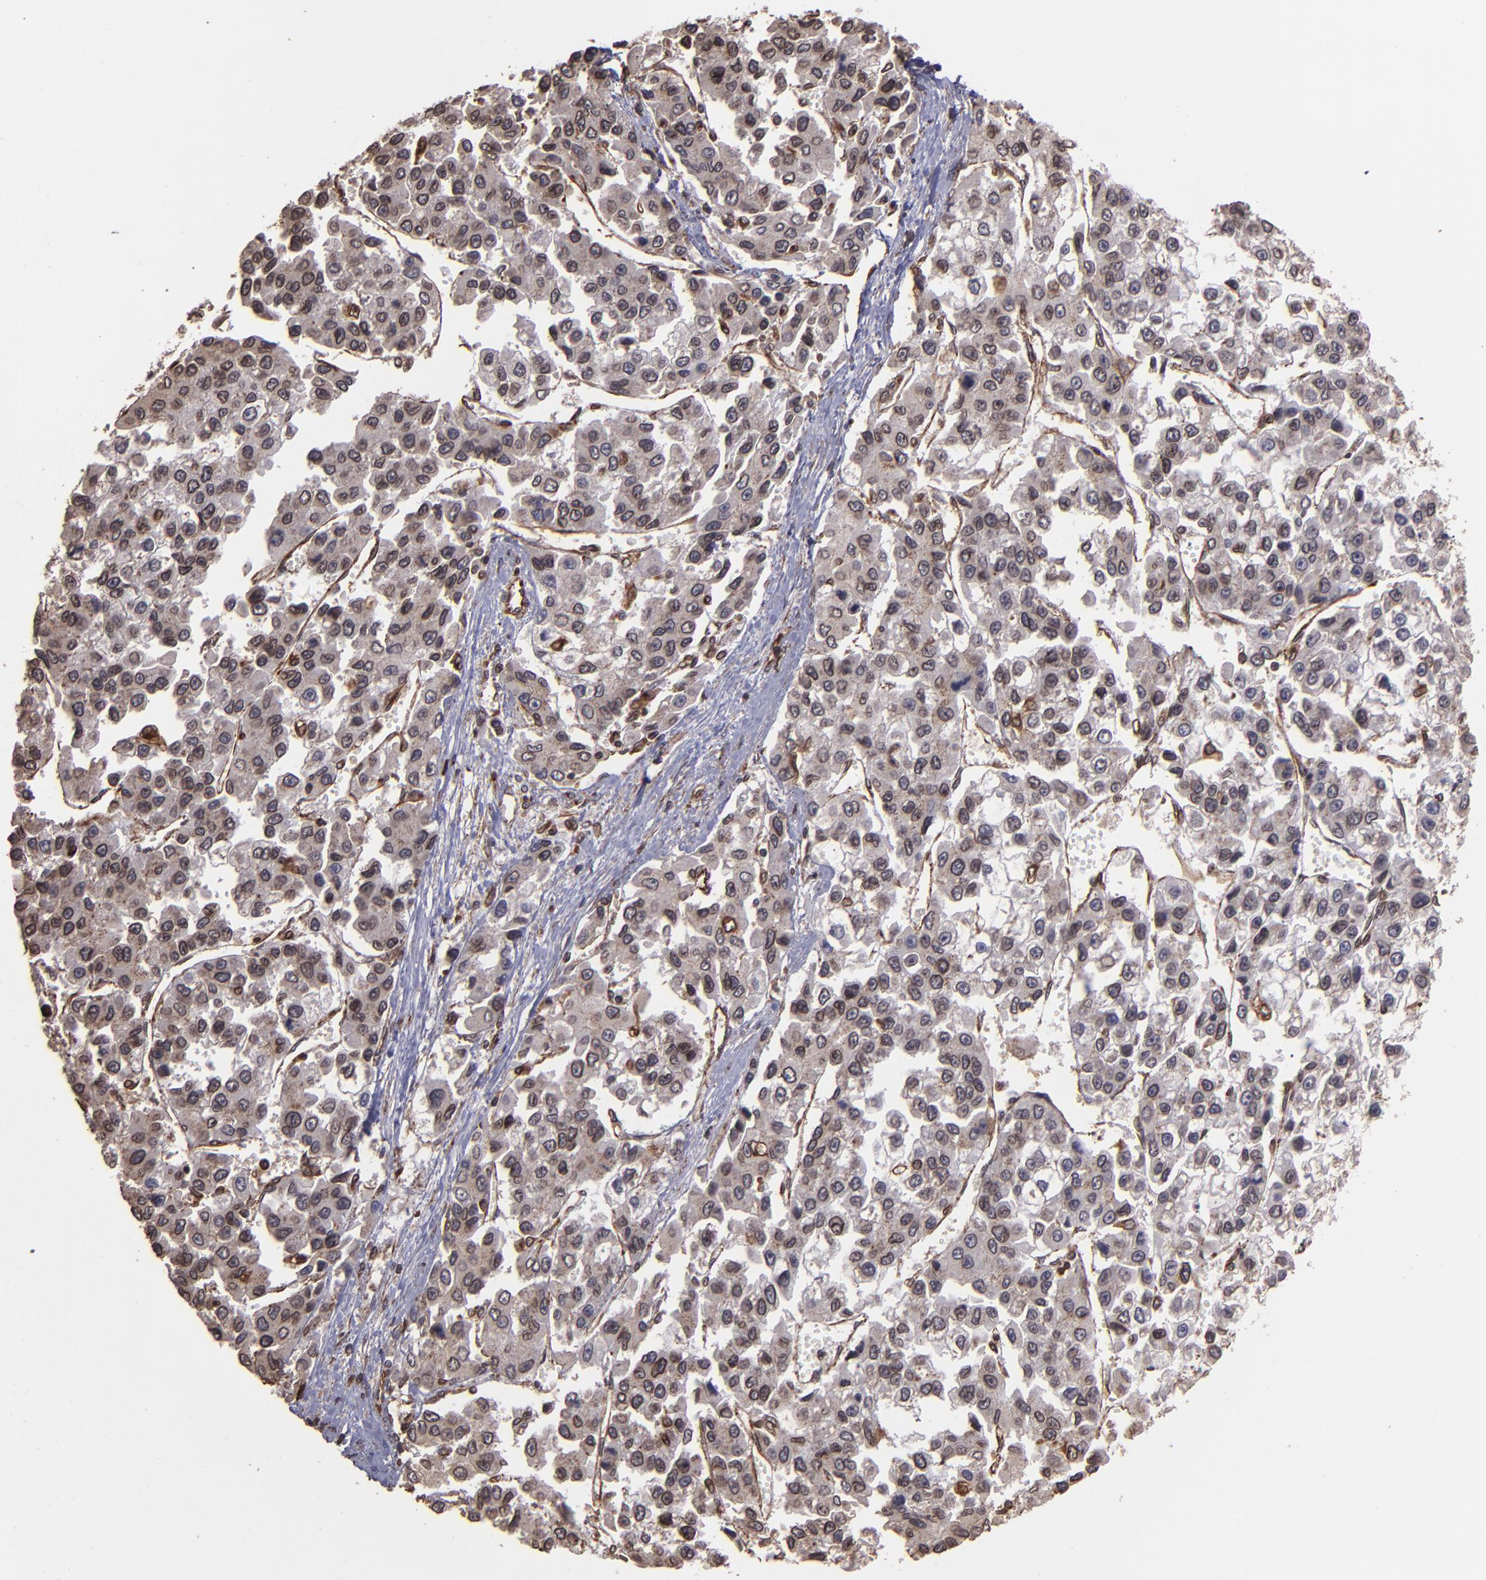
{"staining": {"intensity": "negative", "quantity": "none", "location": "none"}, "tissue": "liver cancer", "cell_type": "Tumor cells", "image_type": "cancer", "snomed": [{"axis": "morphology", "description": "Carcinoma, Hepatocellular, NOS"}, {"axis": "topography", "description": "Liver"}], "caption": "A micrograph of human liver hepatocellular carcinoma is negative for staining in tumor cells.", "gene": "TRIP11", "patient": {"sex": "female", "age": 66}}